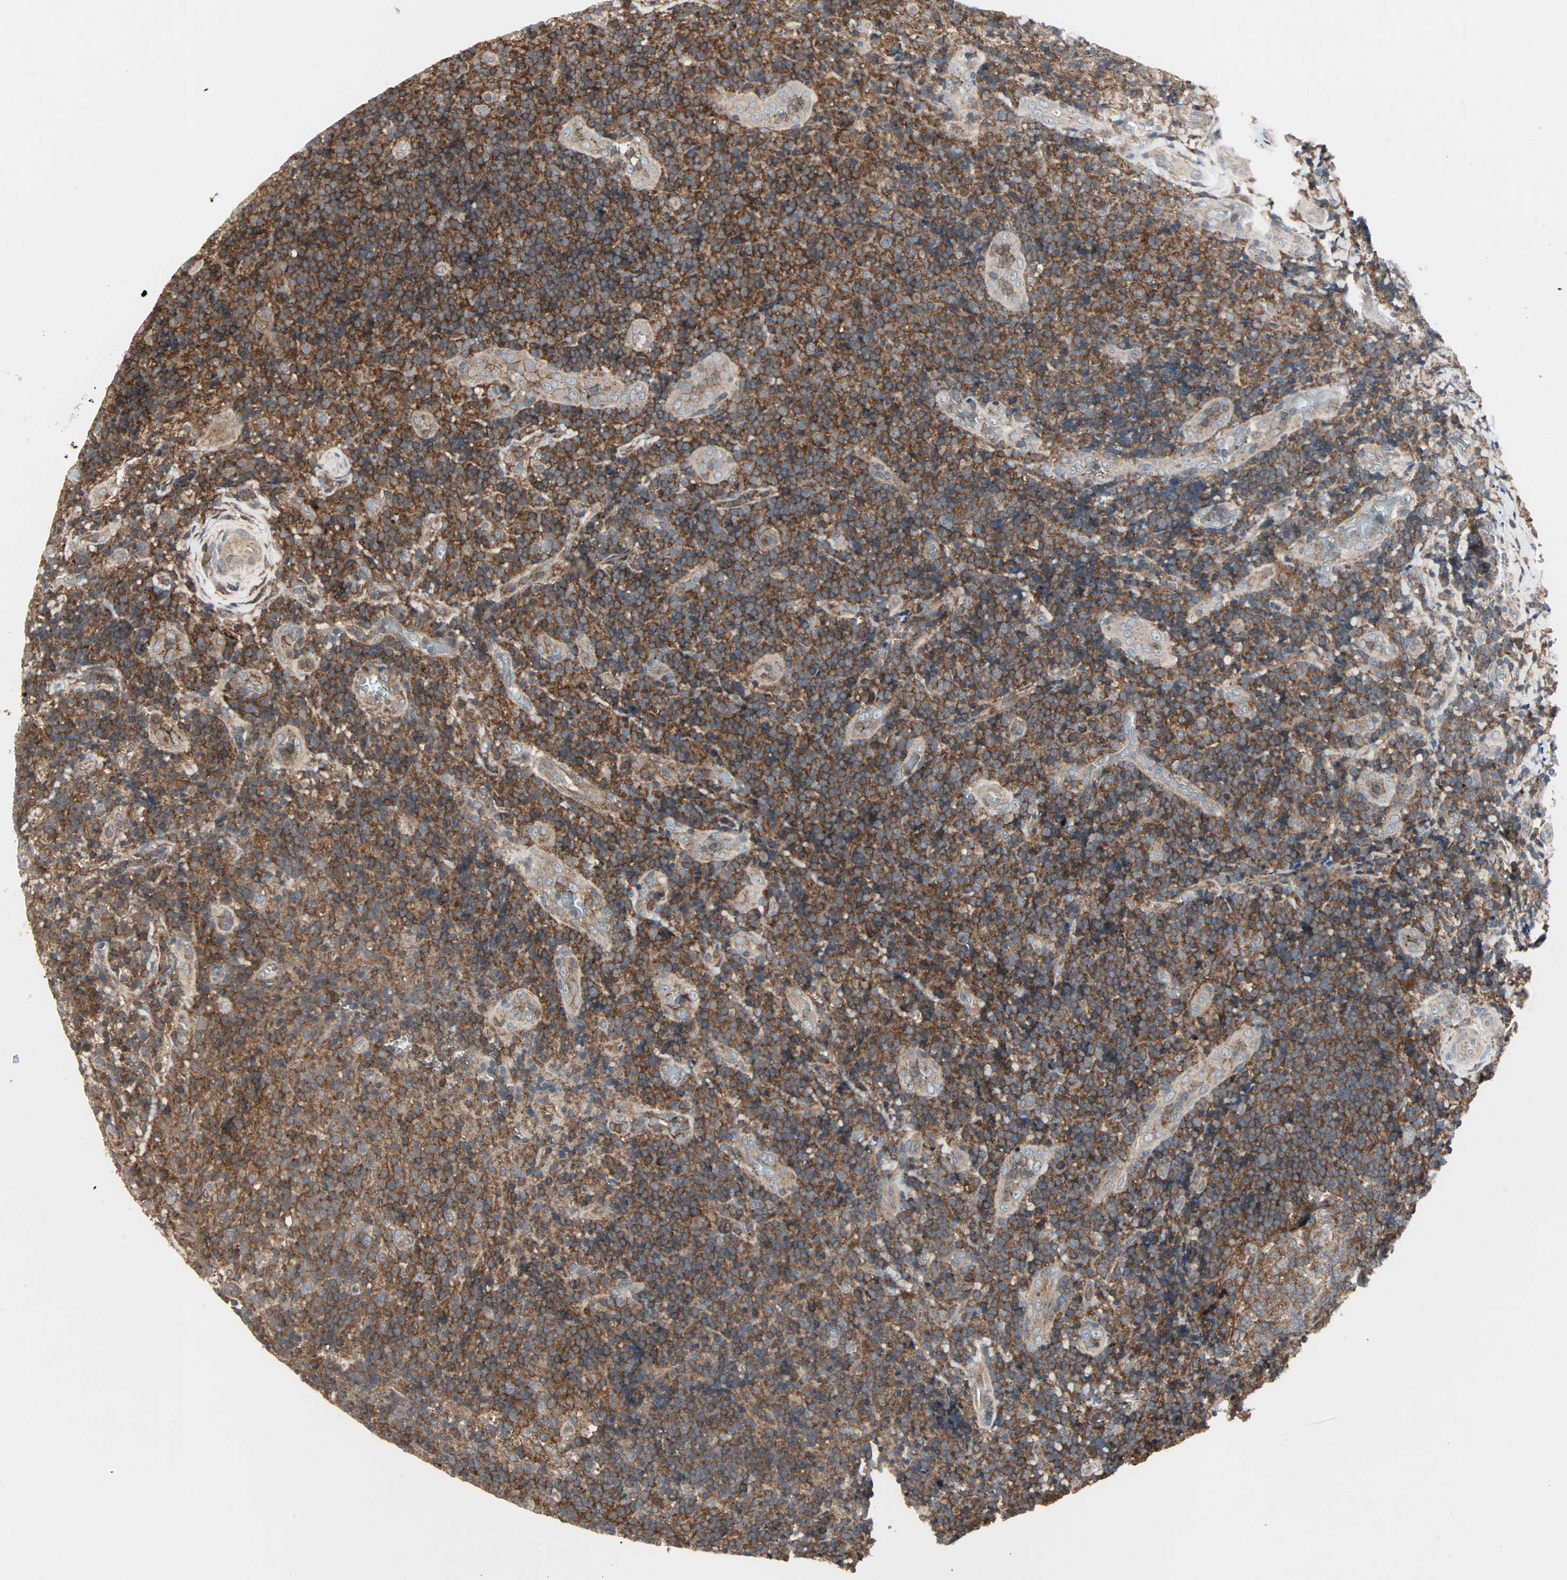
{"staining": {"intensity": "strong", "quantity": ">75%", "location": "cytoplasmic/membranous"}, "tissue": "lymphoma", "cell_type": "Tumor cells", "image_type": "cancer", "snomed": [{"axis": "morphology", "description": "Malignant lymphoma, non-Hodgkin's type, High grade"}, {"axis": "topography", "description": "Tonsil"}], "caption": "A brown stain labels strong cytoplasmic/membranous expression of a protein in human lymphoma tumor cells.", "gene": "GNAI2", "patient": {"sex": "female", "age": 36}}